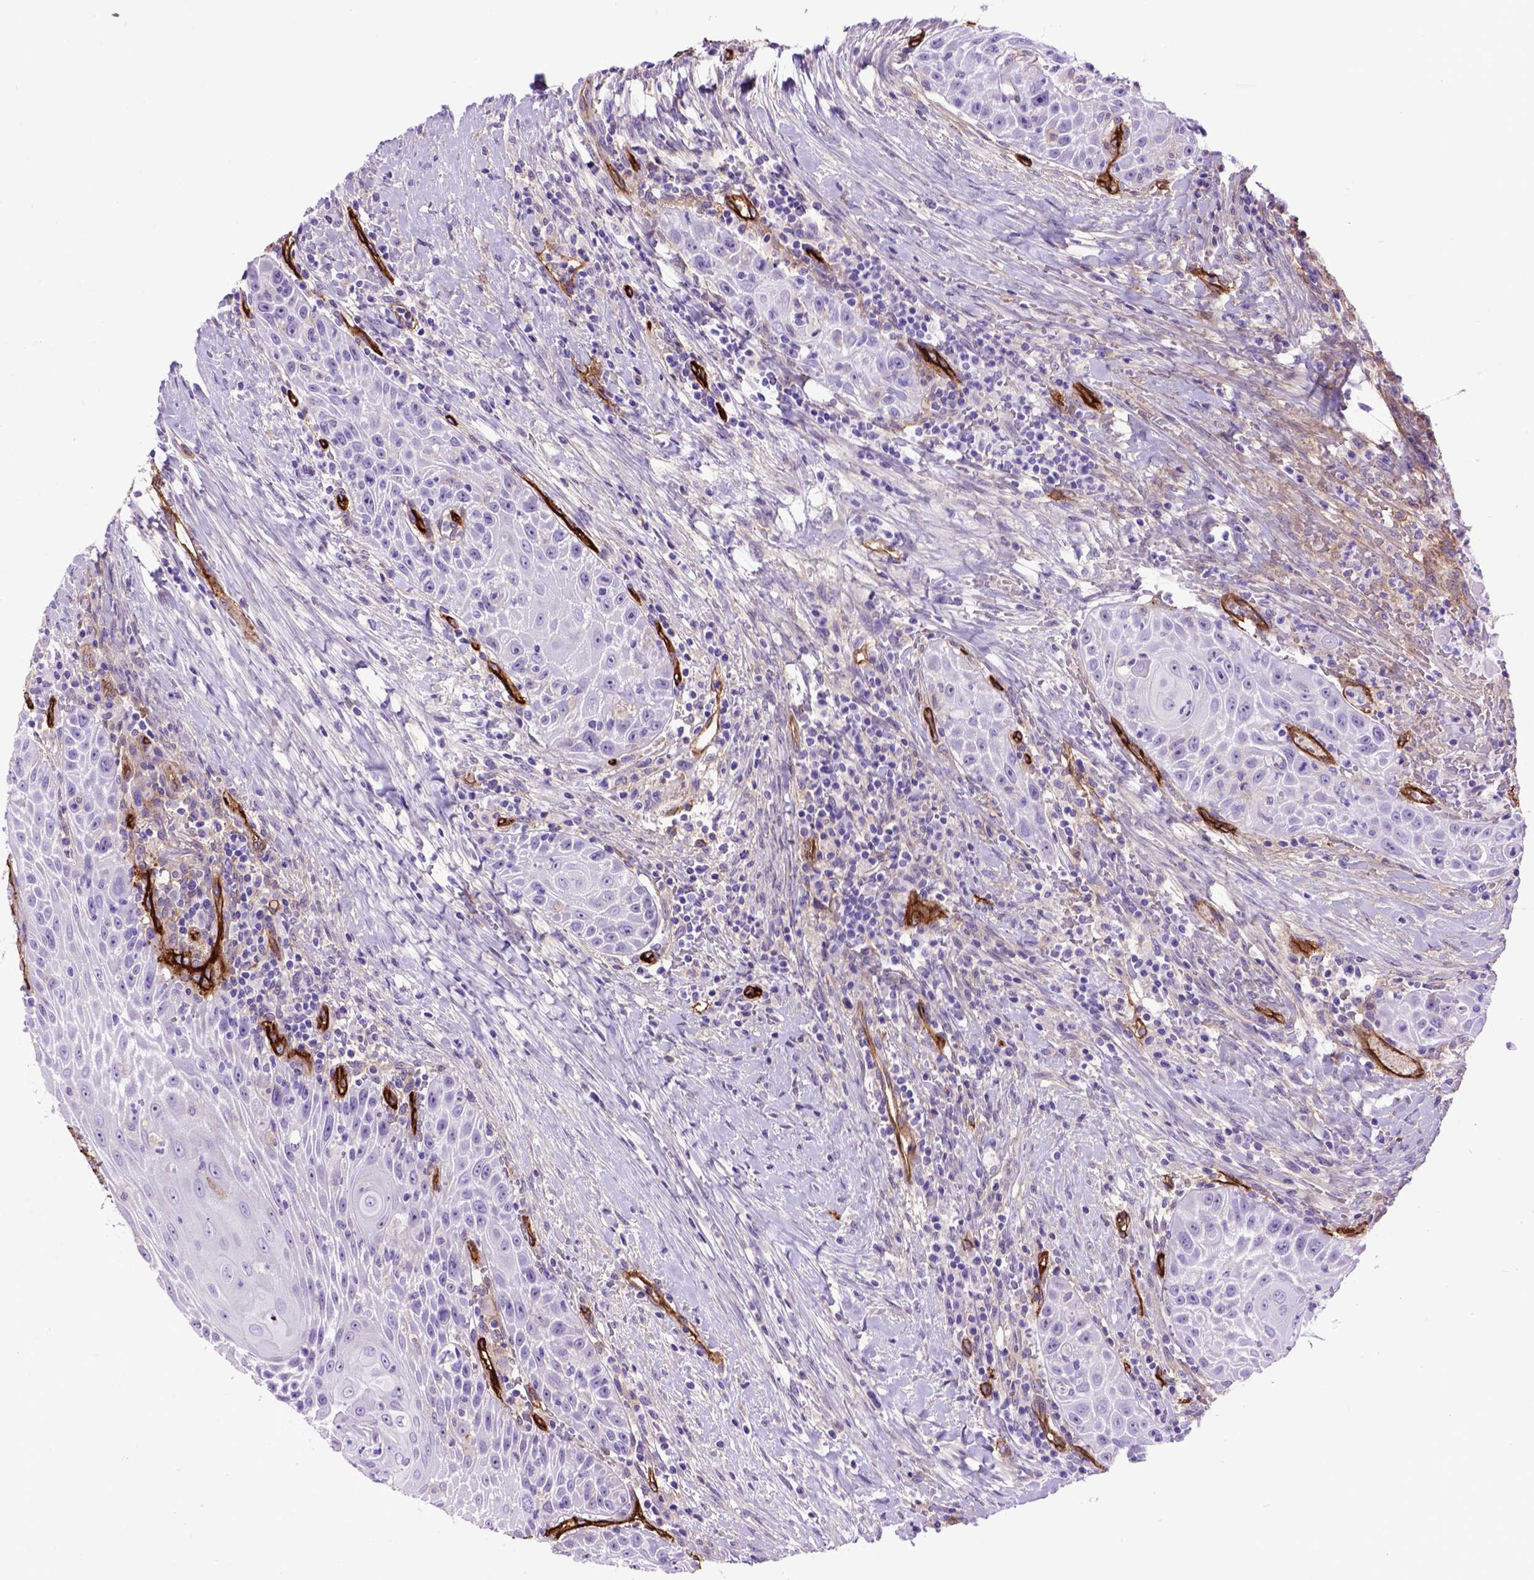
{"staining": {"intensity": "negative", "quantity": "none", "location": "none"}, "tissue": "head and neck cancer", "cell_type": "Tumor cells", "image_type": "cancer", "snomed": [{"axis": "morphology", "description": "Squamous cell carcinoma, NOS"}, {"axis": "topography", "description": "Head-Neck"}], "caption": "A photomicrograph of human head and neck cancer is negative for staining in tumor cells.", "gene": "ENG", "patient": {"sex": "male", "age": 69}}